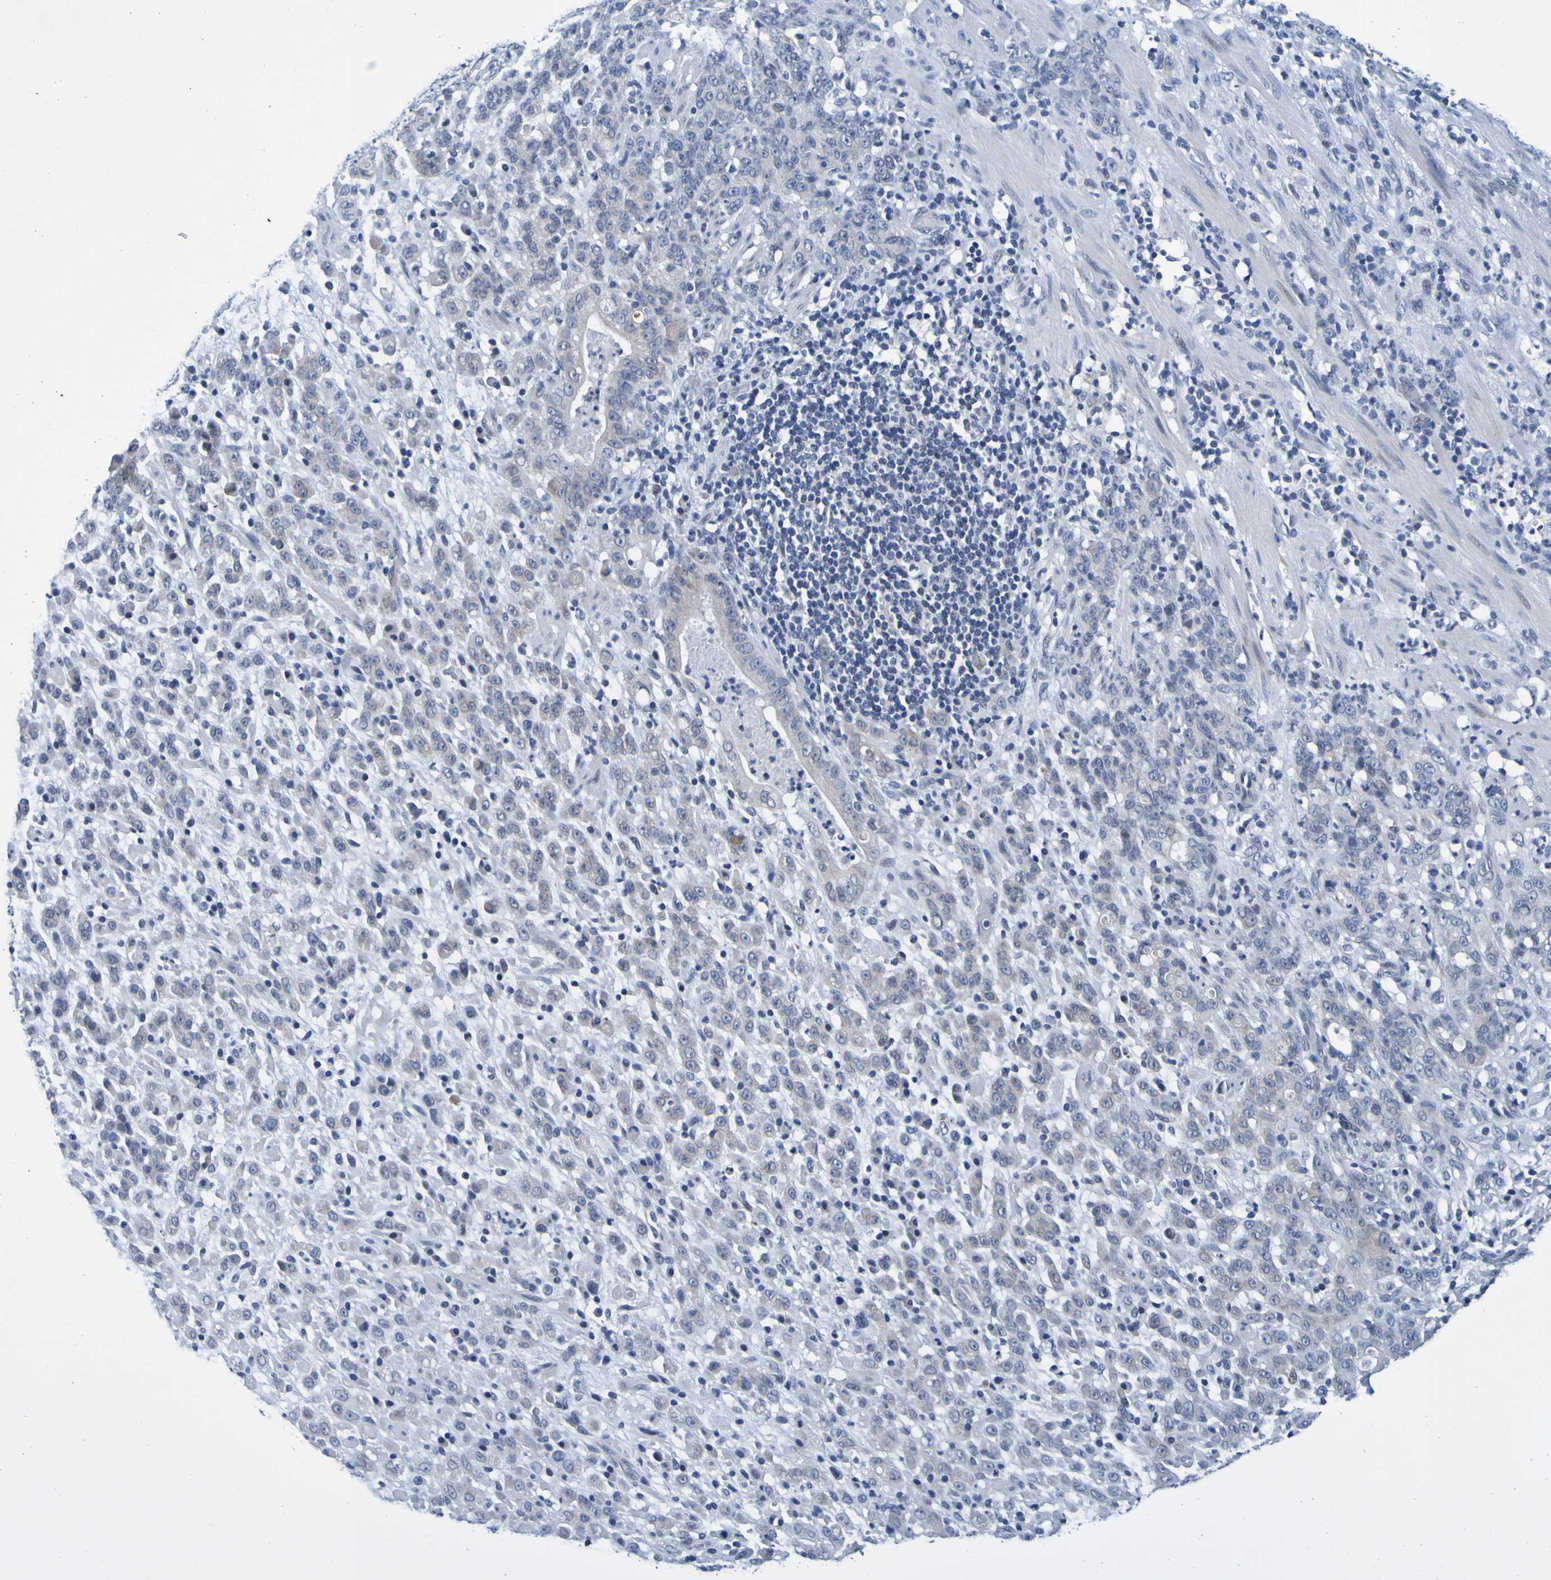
{"staining": {"intensity": "negative", "quantity": "none", "location": "none"}, "tissue": "stomach cancer", "cell_type": "Tumor cells", "image_type": "cancer", "snomed": [{"axis": "morphology", "description": "Adenocarcinoma, NOS"}, {"axis": "topography", "description": "Stomach, lower"}], "caption": "An immunohistochemistry micrograph of stomach cancer (adenocarcinoma) is shown. There is no staining in tumor cells of stomach cancer (adenocarcinoma).", "gene": "VMA21", "patient": {"sex": "male", "age": 88}}